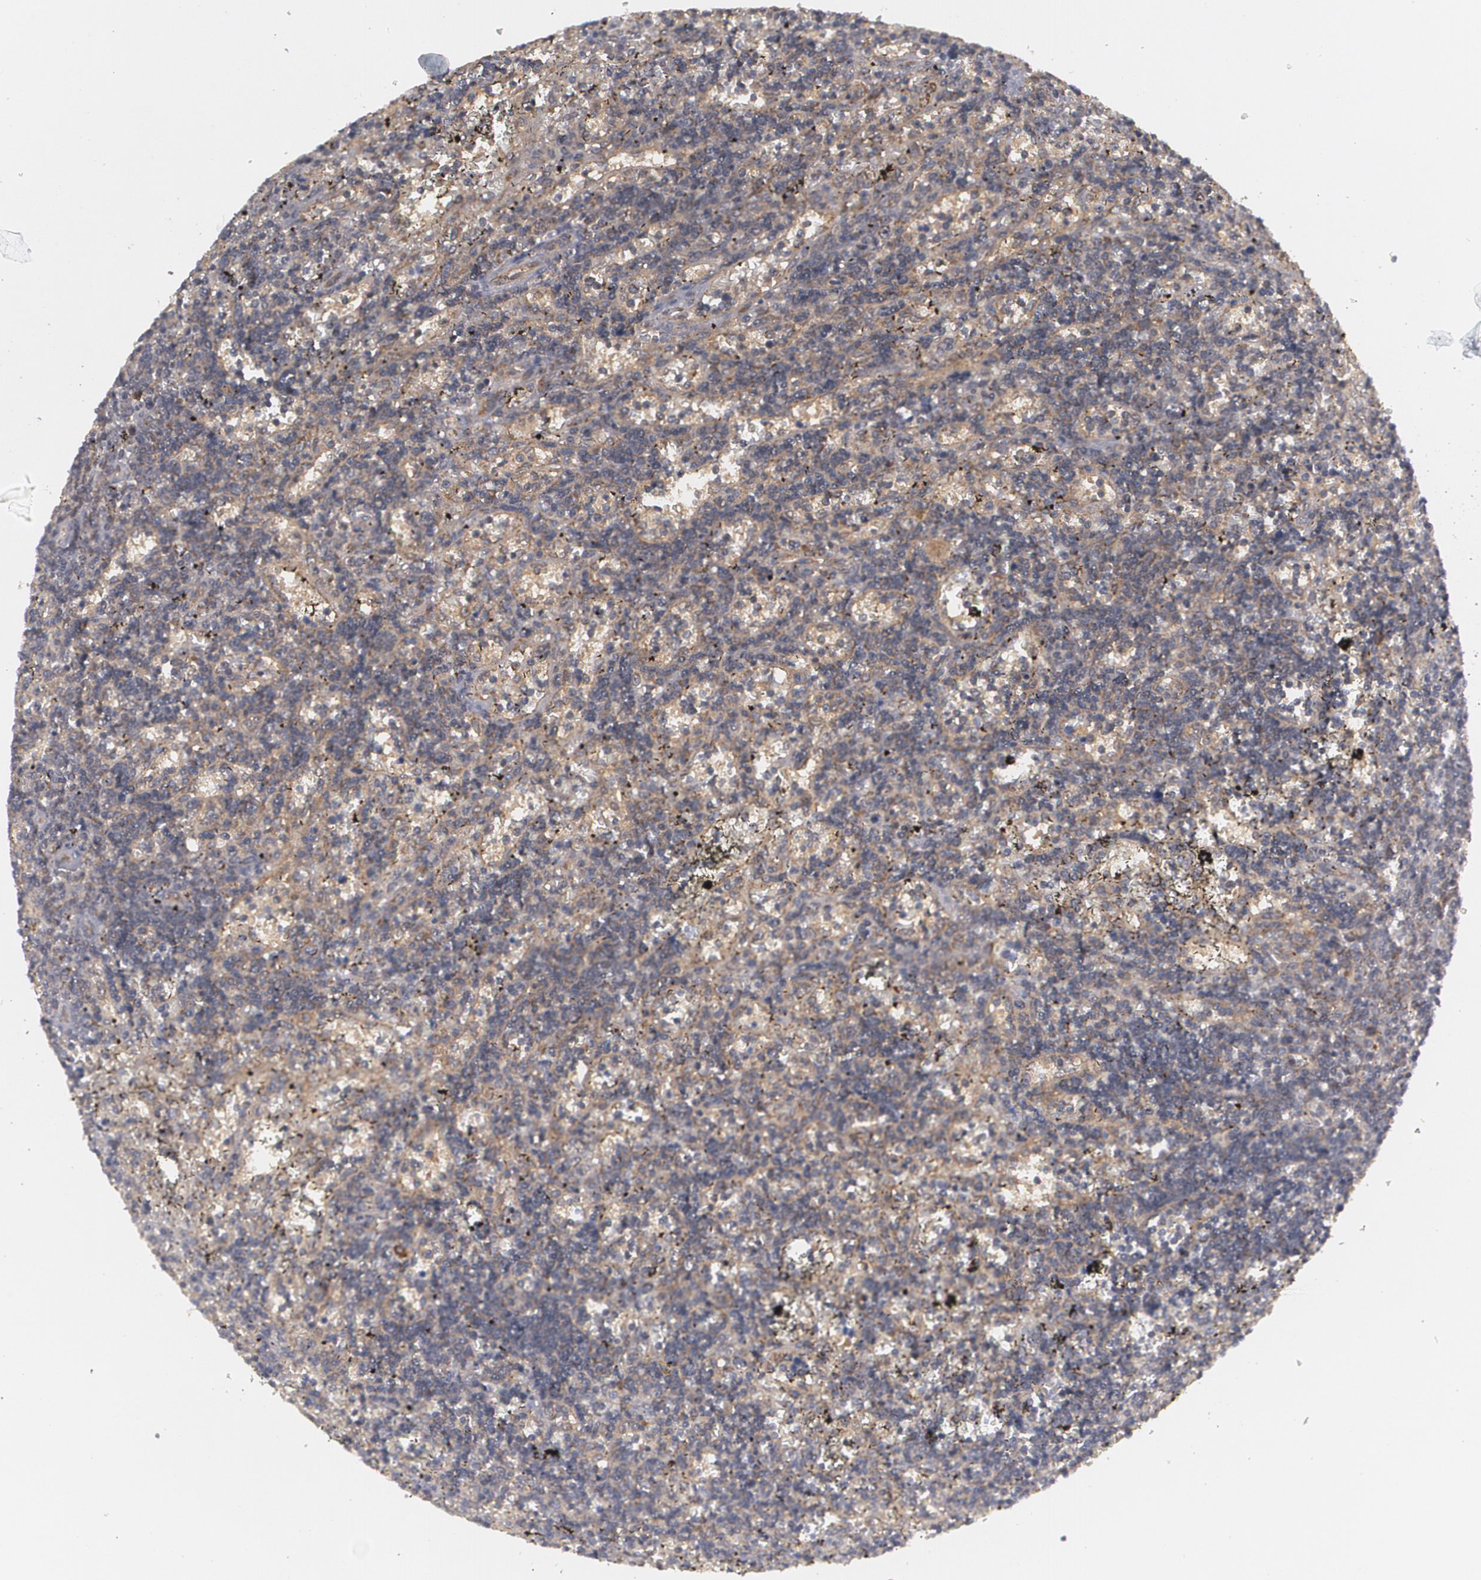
{"staining": {"intensity": "moderate", "quantity": ">75%", "location": "cytoplasmic/membranous"}, "tissue": "lymphoma", "cell_type": "Tumor cells", "image_type": "cancer", "snomed": [{"axis": "morphology", "description": "Malignant lymphoma, non-Hodgkin's type, Low grade"}, {"axis": "topography", "description": "Spleen"}], "caption": "Tumor cells demonstrate medium levels of moderate cytoplasmic/membranous staining in about >75% of cells in lymphoma.", "gene": "BMP6", "patient": {"sex": "male", "age": 60}}